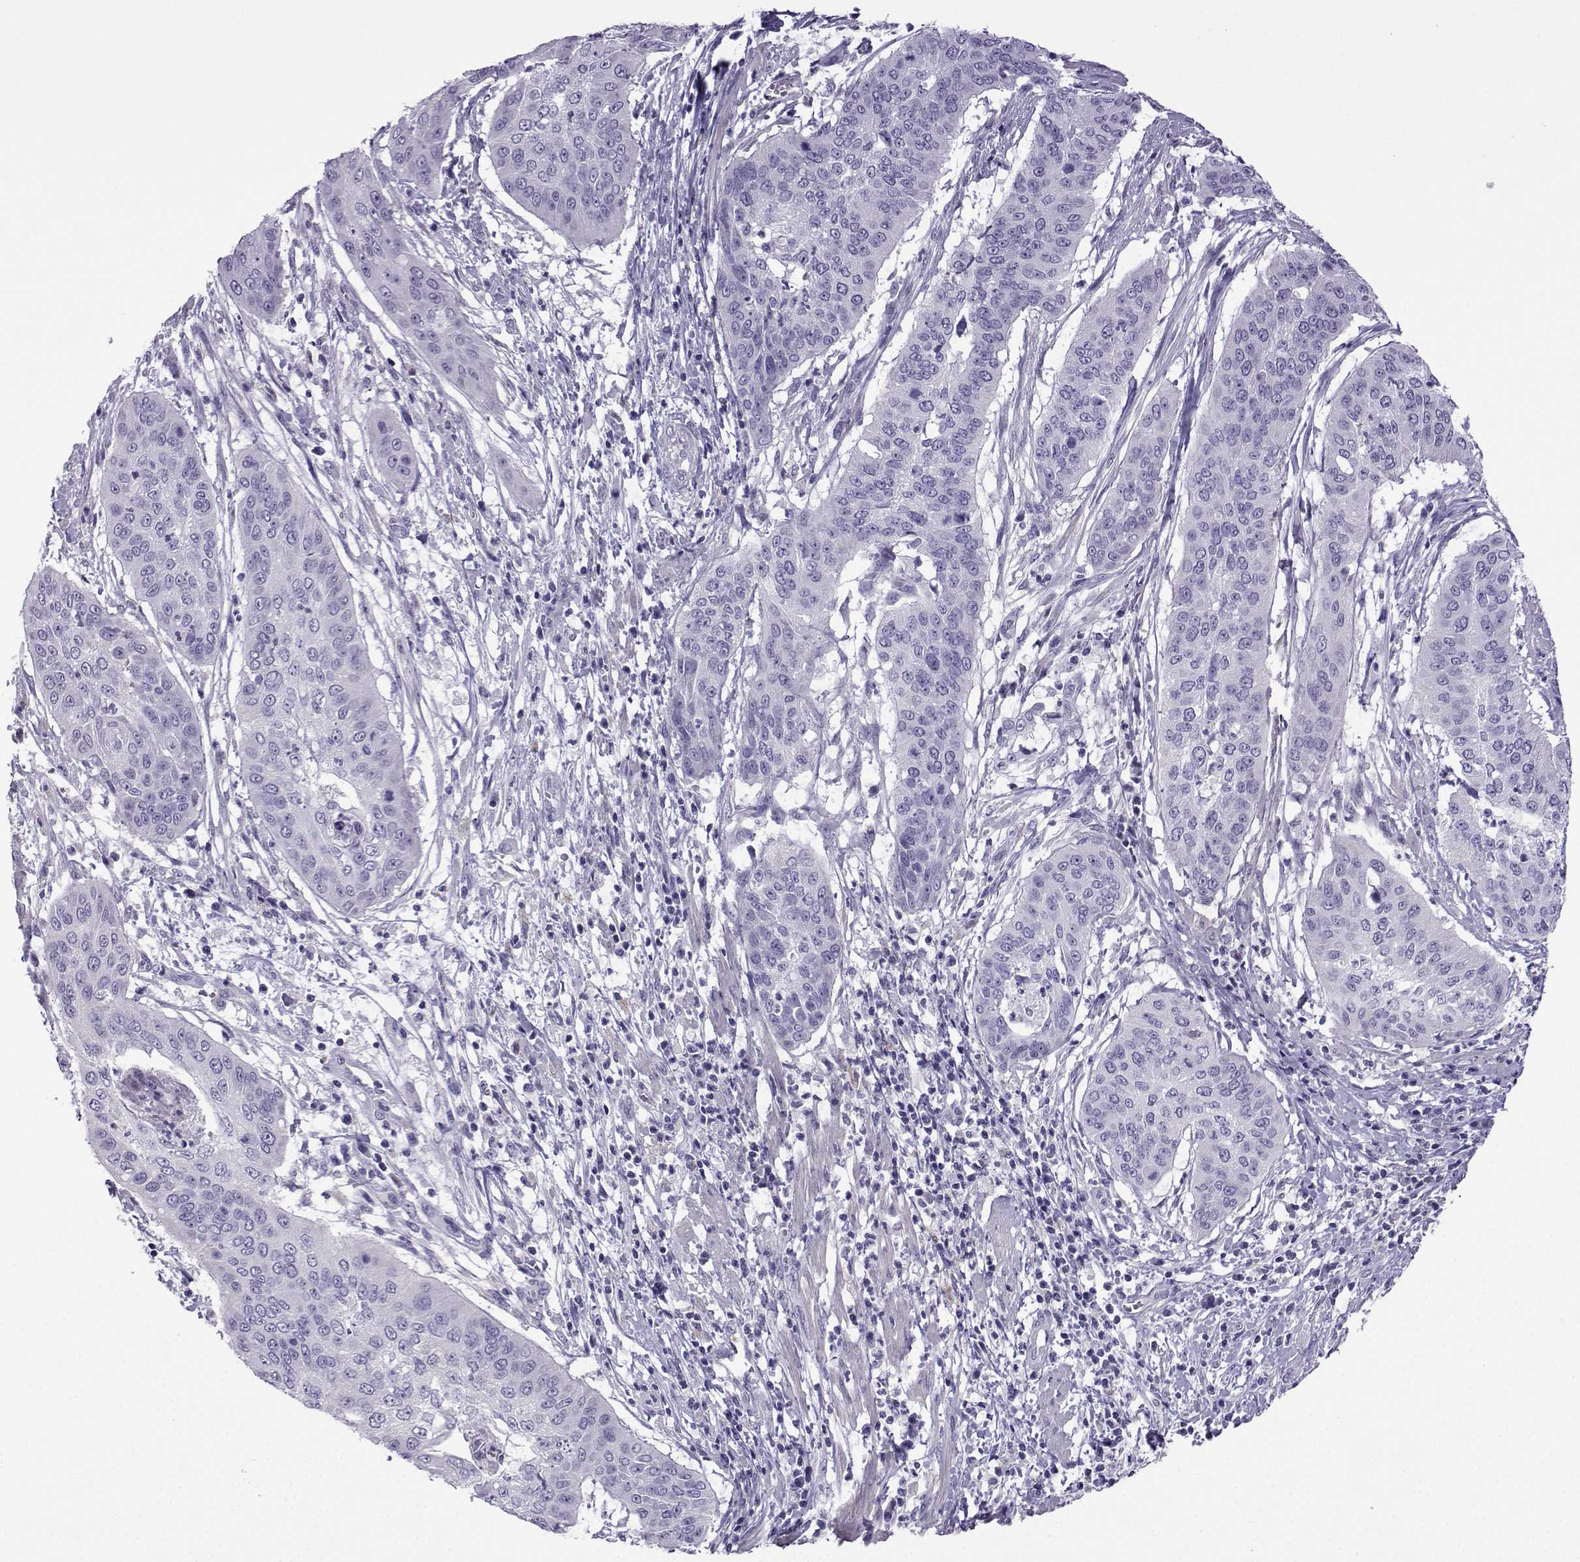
{"staining": {"intensity": "negative", "quantity": "none", "location": "none"}, "tissue": "cervical cancer", "cell_type": "Tumor cells", "image_type": "cancer", "snomed": [{"axis": "morphology", "description": "Squamous cell carcinoma, NOS"}, {"axis": "topography", "description": "Cervix"}], "caption": "The IHC histopathology image has no significant positivity in tumor cells of cervical squamous cell carcinoma tissue.", "gene": "CFAP70", "patient": {"sex": "female", "age": 39}}